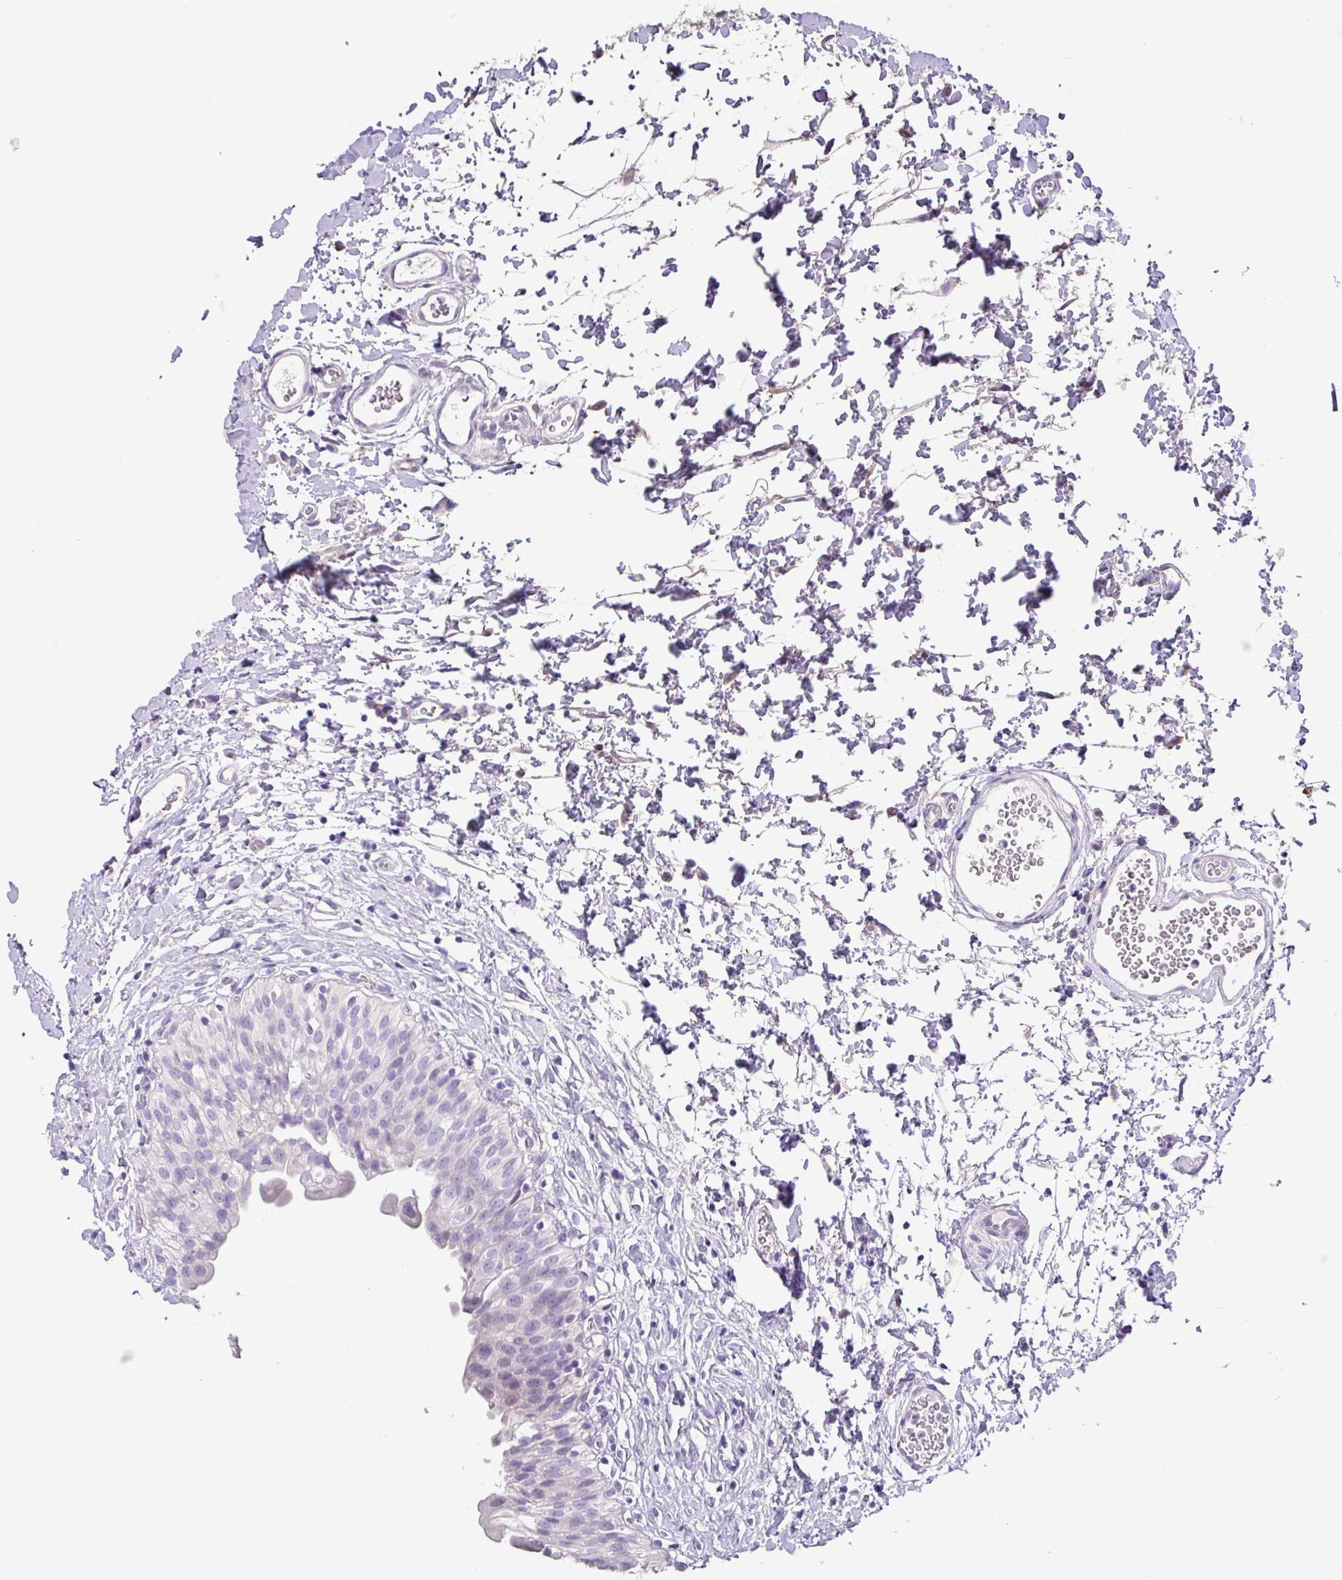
{"staining": {"intensity": "negative", "quantity": "none", "location": "none"}, "tissue": "urinary bladder", "cell_type": "Urothelial cells", "image_type": "normal", "snomed": [{"axis": "morphology", "description": "Normal tissue, NOS"}, {"axis": "topography", "description": "Urinary bladder"}], "caption": "This is an immunohistochemistry (IHC) histopathology image of benign human urinary bladder. There is no positivity in urothelial cells.", "gene": "ZG16", "patient": {"sex": "male", "age": 51}}